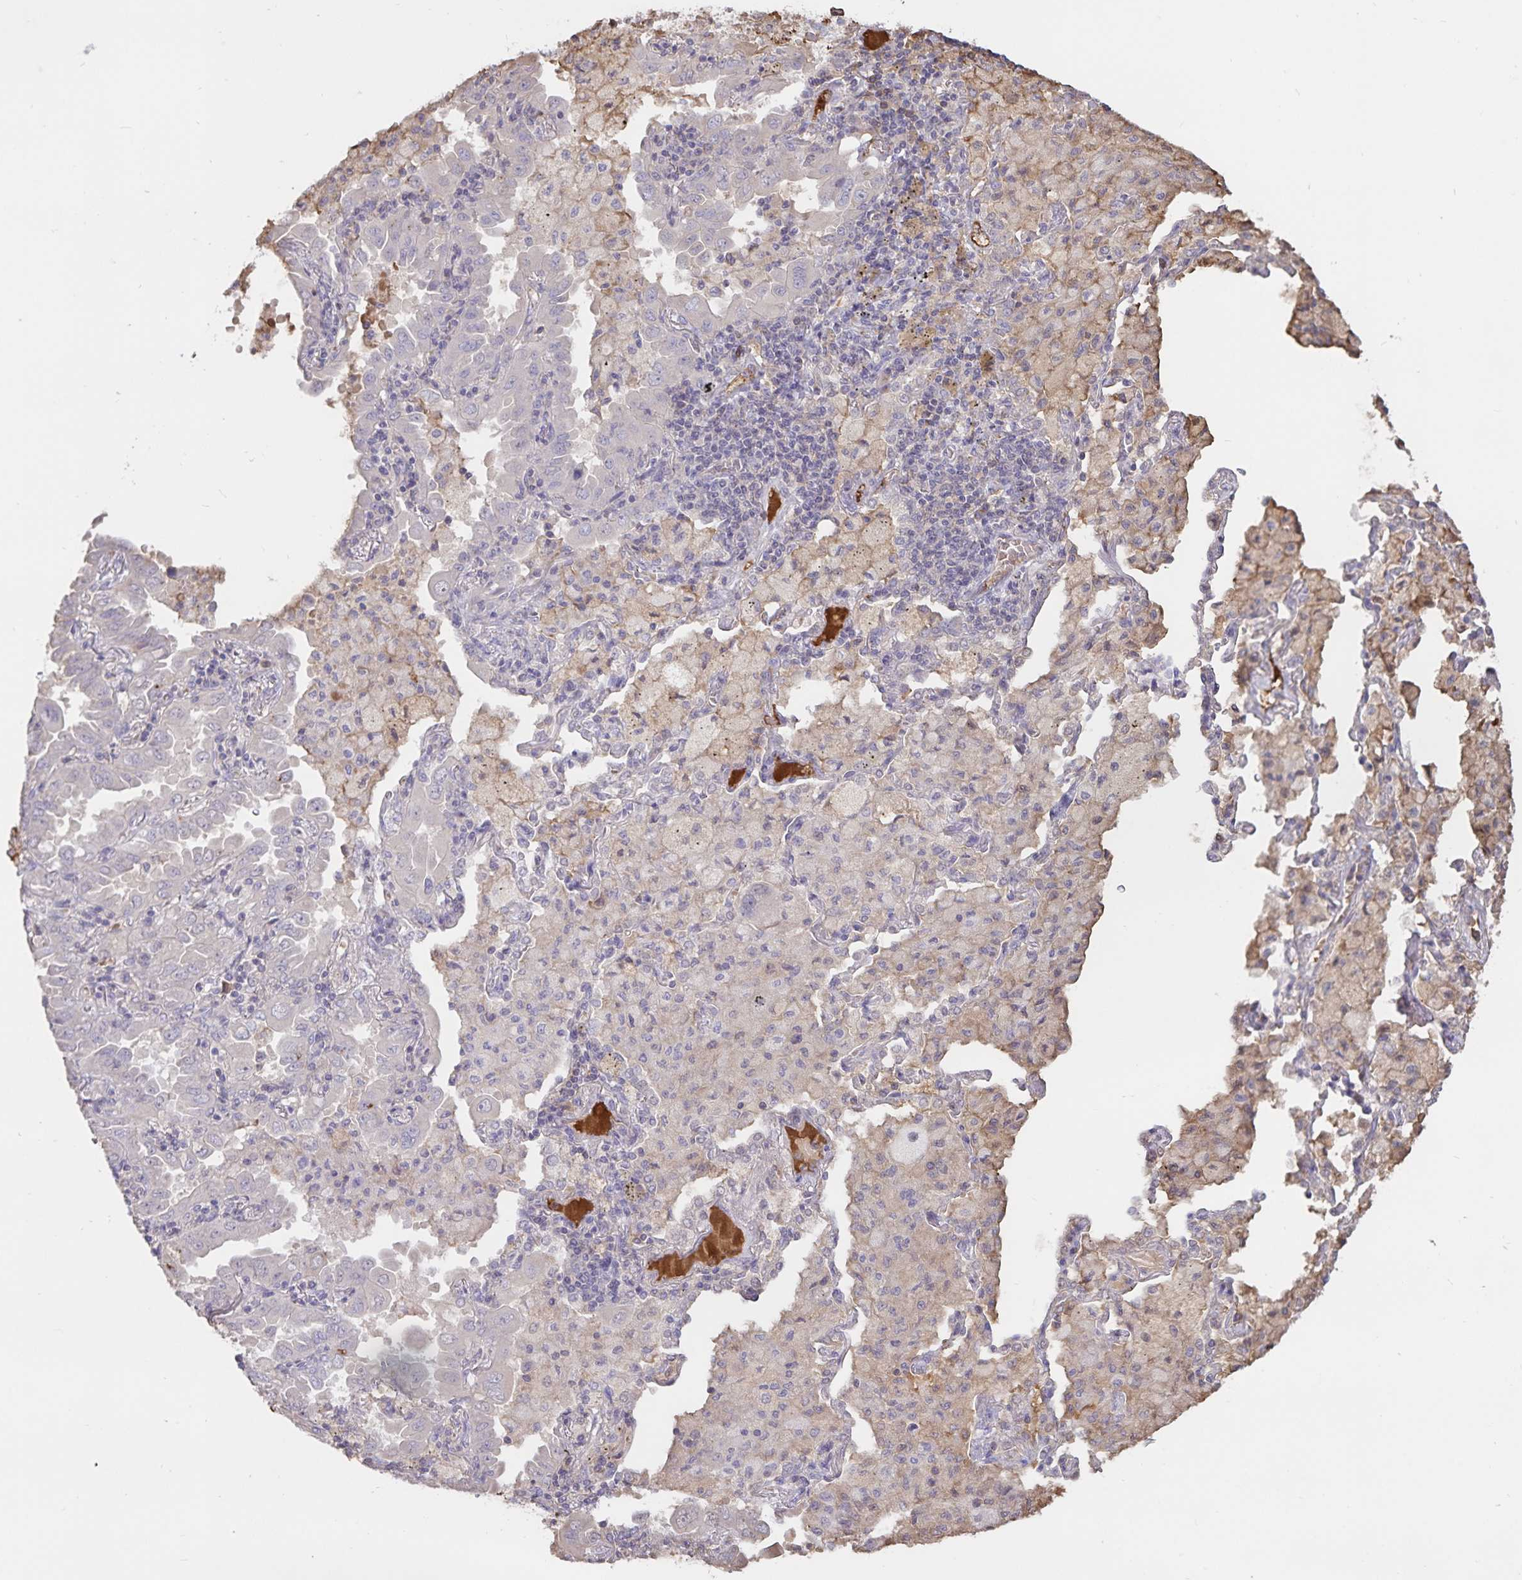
{"staining": {"intensity": "negative", "quantity": "none", "location": "none"}, "tissue": "lung cancer", "cell_type": "Tumor cells", "image_type": "cancer", "snomed": [{"axis": "morphology", "description": "Adenocarcinoma, NOS"}, {"axis": "topography", "description": "Lung"}], "caption": "Human lung adenocarcinoma stained for a protein using IHC demonstrates no staining in tumor cells.", "gene": "FGG", "patient": {"sex": "male", "age": 64}}